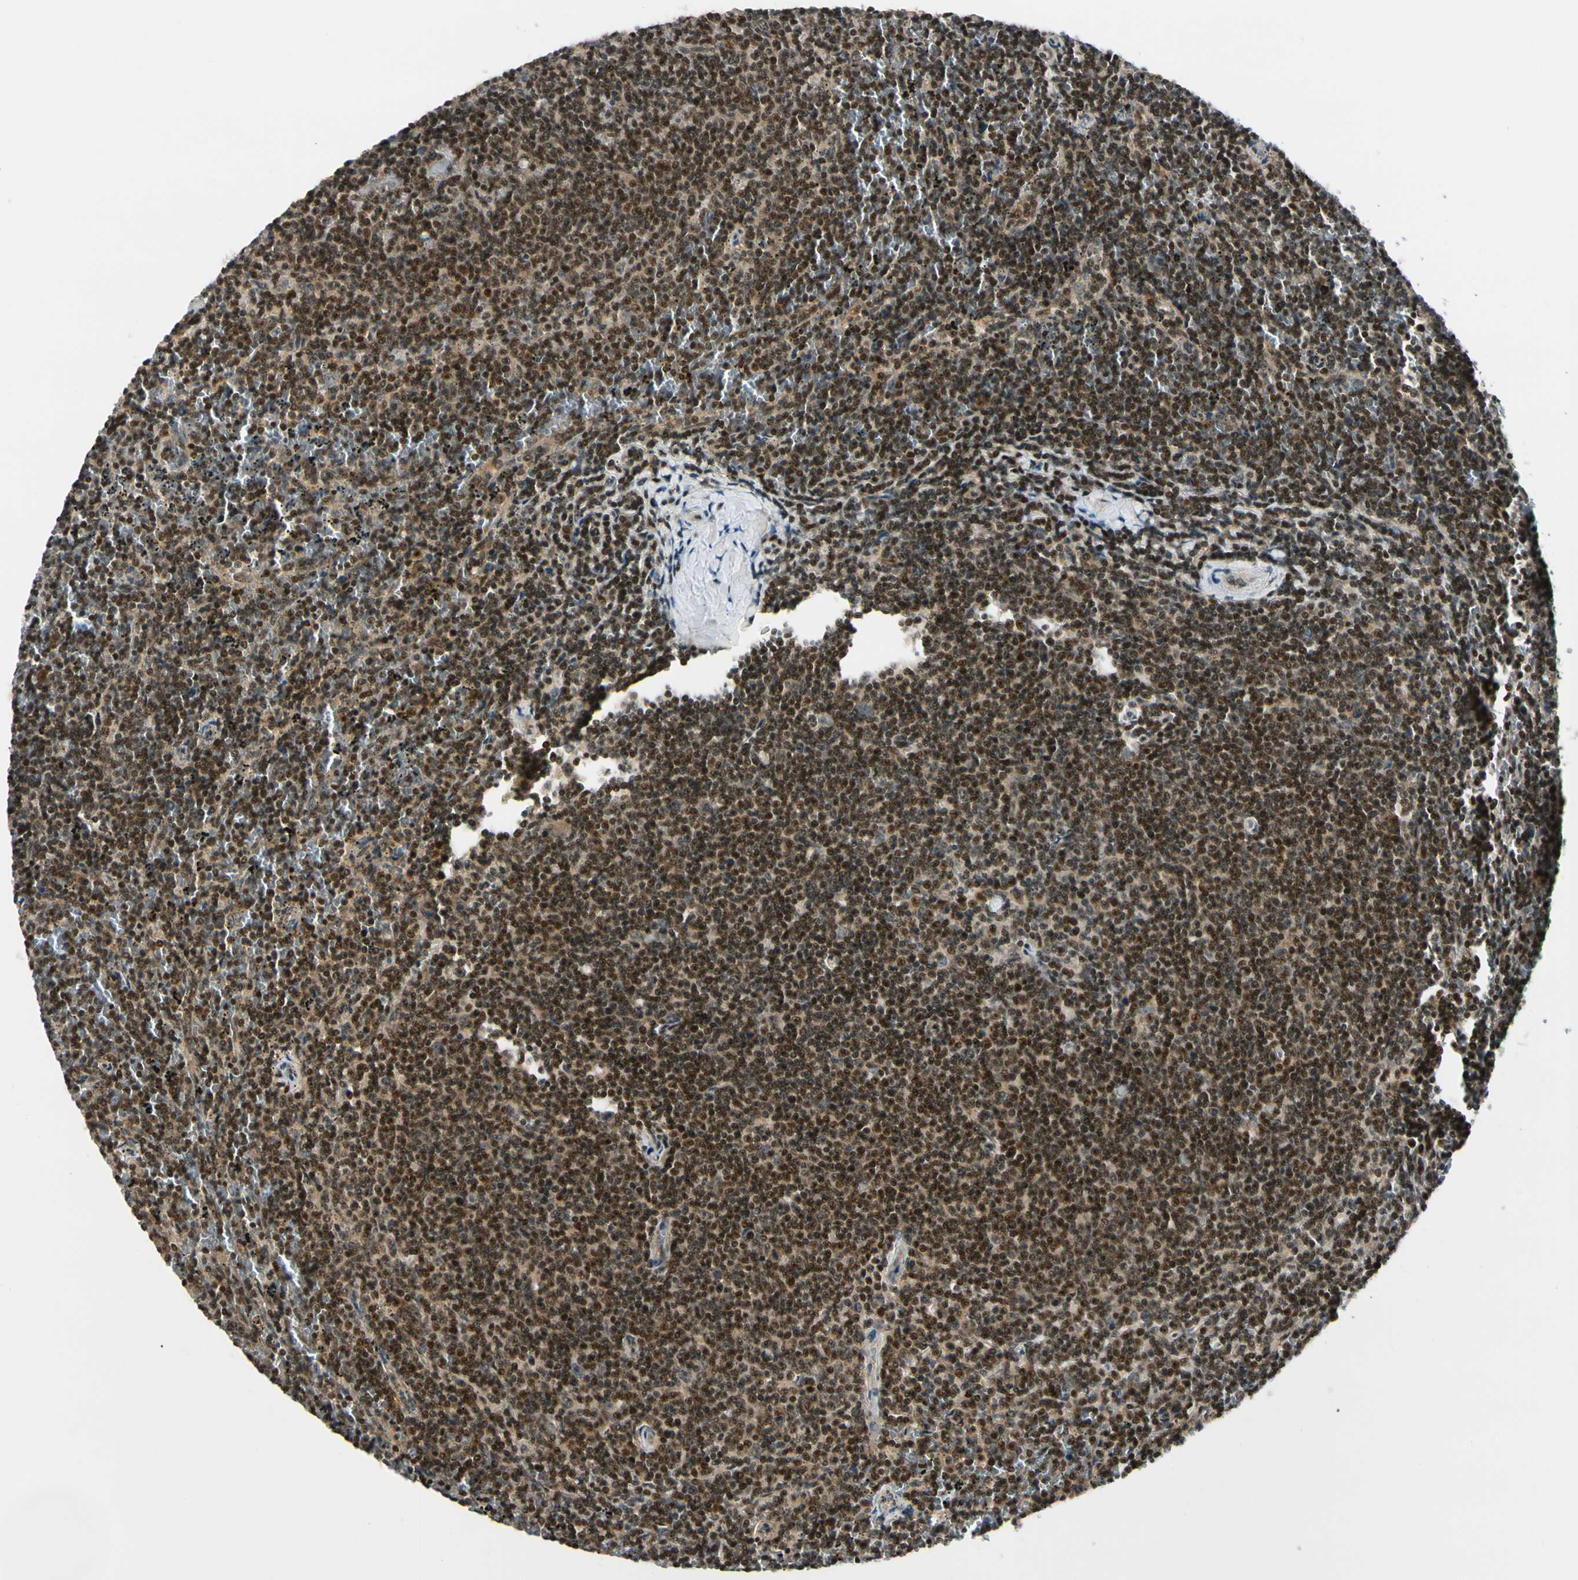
{"staining": {"intensity": "strong", "quantity": ">75%", "location": "cytoplasmic/membranous,nuclear"}, "tissue": "lymphoma", "cell_type": "Tumor cells", "image_type": "cancer", "snomed": [{"axis": "morphology", "description": "Malignant lymphoma, non-Hodgkin's type, Low grade"}, {"axis": "topography", "description": "Spleen"}], "caption": "The image exhibits immunohistochemical staining of malignant lymphoma, non-Hodgkin's type (low-grade). There is strong cytoplasmic/membranous and nuclear positivity is identified in approximately >75% of tumor cells. The staining was performed using DAB (3,3'-diaminobenzidine), with brown indicating positive protein expression. Nuclei are stained blue with hematoxylin.", "gene": "DAXX", "patient": {"sex": "female", "age": 50}}